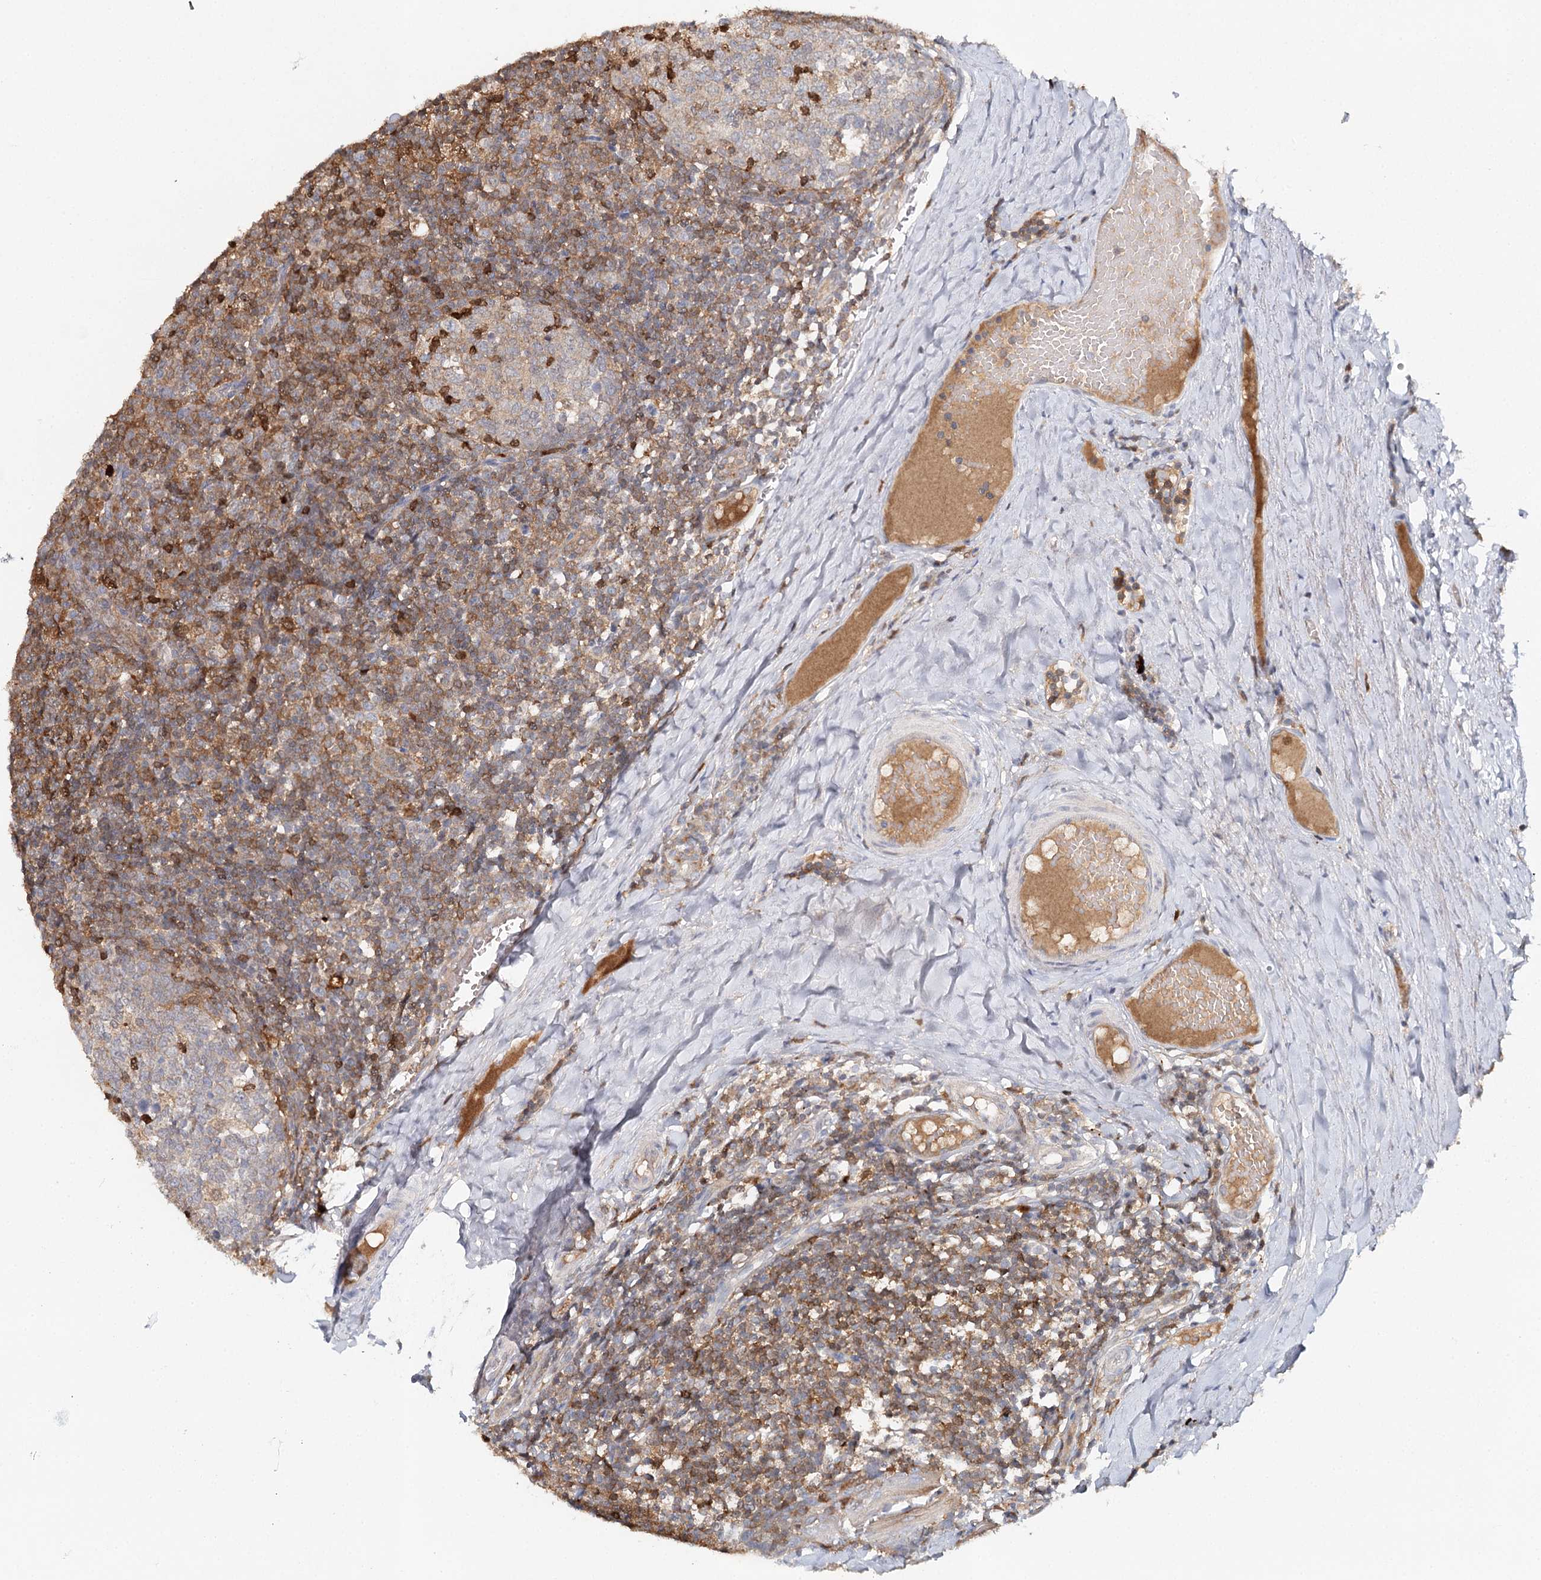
{"staining": {"intensity": "strong", "quantity": "<25%", "location": "cytoplasmic/membranous"}, "tissue": "tonsil", "cell_type": "Germinal center cells", "image_type": "normal", "snomed": [{"axis": "morphology", "description": "Normal tissue, NOS"}, {"axis": "topography", "description": "Tonsil"}], "caption": "Germinal center cells display medium levels of strong cytoplasmic/membranous staining in about <25% of cells in unremarkable human tonsil.", "gene": "SLC41A2", "patient": {"sex": "female", "age": 19}}